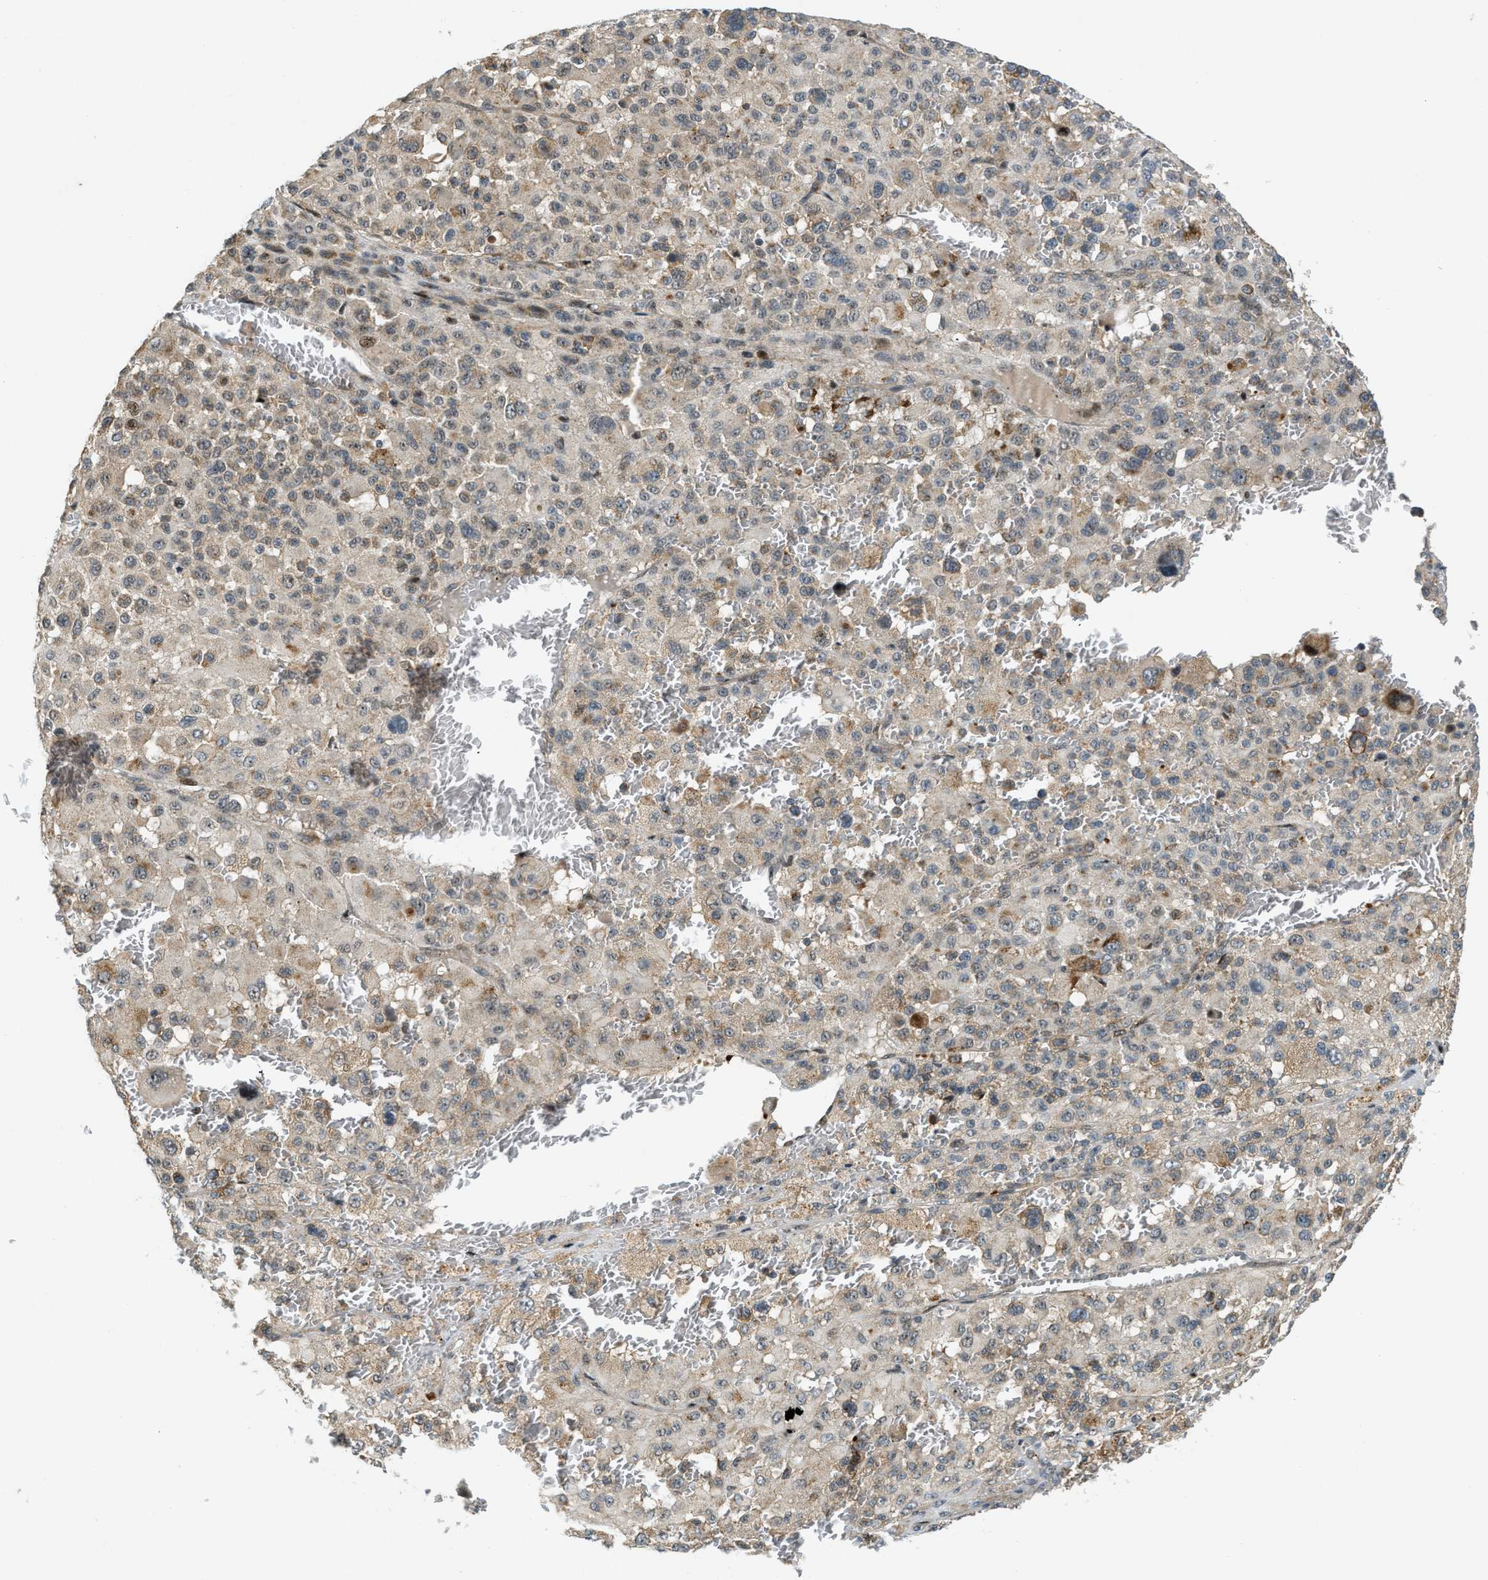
{"staining": {"intensity": "moderate", "quantity": "<25%", "location": "cytoplasmic/membranous,nuclear"}, "tissue": "melanoma", "cell_type": "Tumor cells", "image_type": "cancer", "snomed": [{"axis": "morphology", "description": "Malignant melanoma, Metastatic site"}, {"axis": "topography", "description": "Skin"}], "caption": "A brown stain highlights moderate cytoplasmic/membranous and nuclear expression of a protein in malignant melanoma (metastatic site) tumor cells.", "gene": "TRAPPC14", "patient": {"sex": "female", "age": 74}}